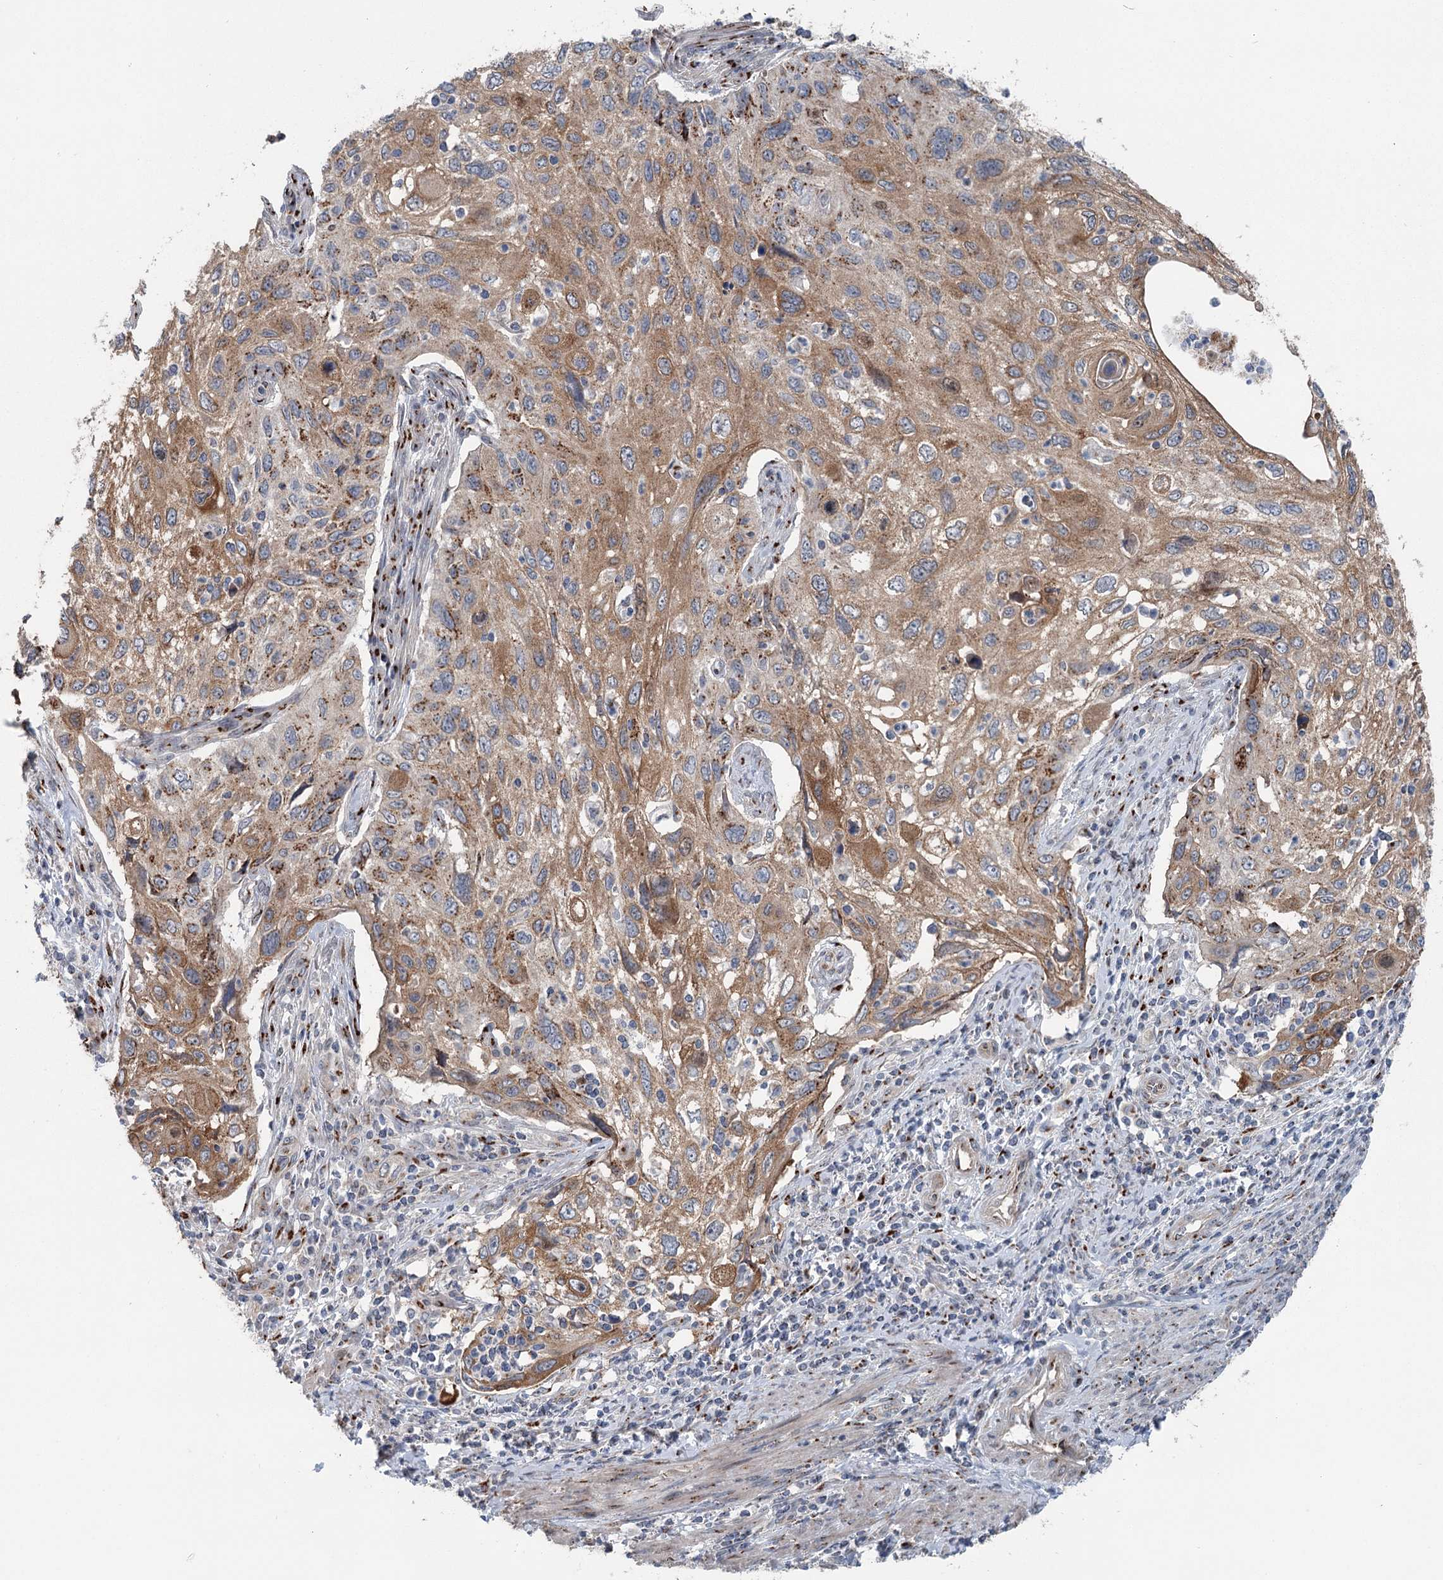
{"staining": {"intensity": "moderate", "quantity": ">75%", "location": "cytoplasmic/membranous"}, "tissue": "cervical cancer", "cell_type": "Tumor cells", "image_type": "cancer", "snomed": [{"axis": "morphology", "description": "Squamous cell carcinoma, NOS"}, {"axis": "topography", "description": "Cervix"}], "caption": "Cervical cancer (squamous cell carcinoma) stained with a protein marker reveals moderate staining in tumor cells.", "gene": "ITIH5", "patient": {"sex": "female", "age": 70}}